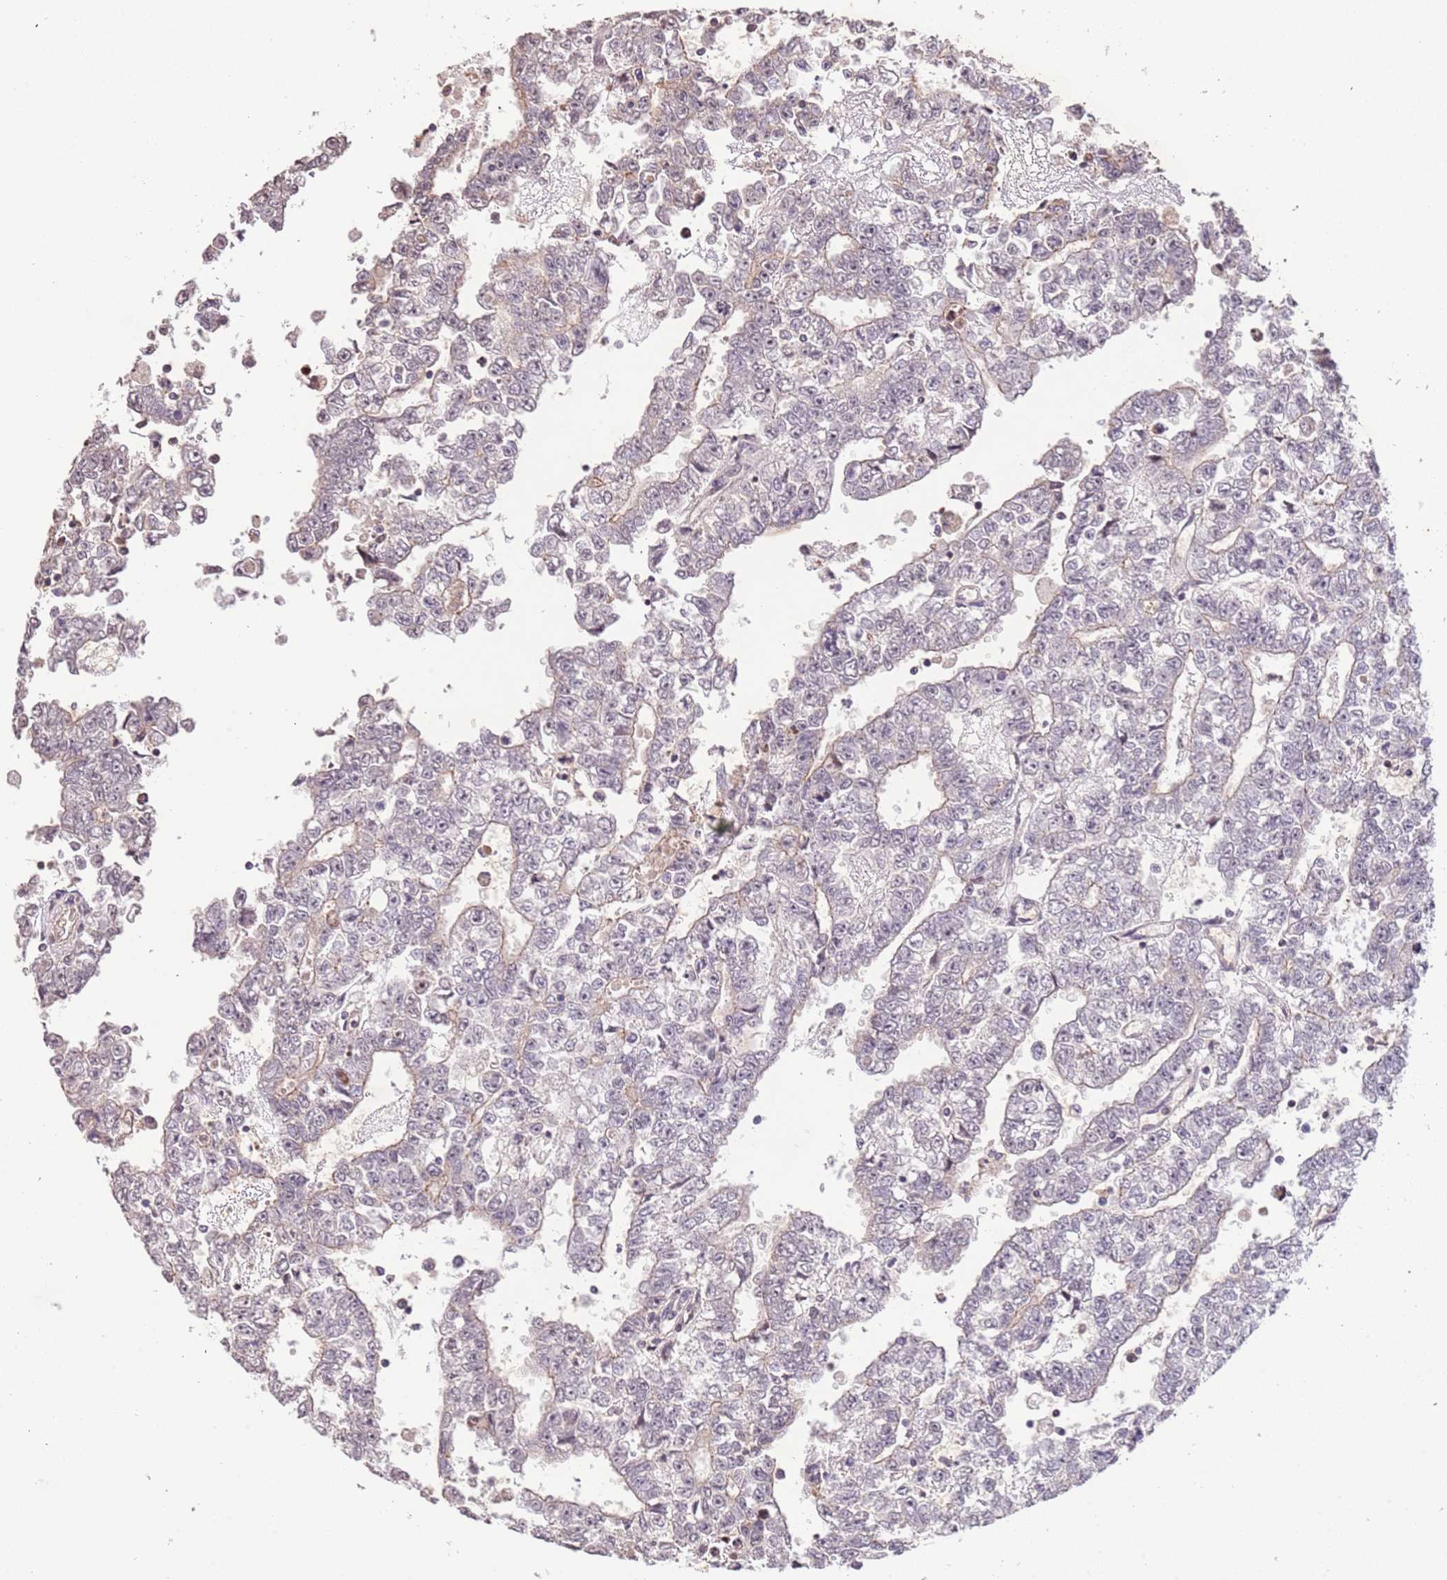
{"staining": {"intensity": "weak", "quantity": "<25%", "location": "cytoplasmic/membranous"}, "tissue": "testis cancer", "cell_type": "Tumor cells", "image_type": "cancer", "snomed": [{"axis": "morphology", "description": "Carcinoma, Embryonal, NOS"}, {"axis": "topography", "description": "Testis"}], "caption": "This is a micrograph of IHC staining of testis cancer (embryonal carcinoma), which shows no staining in tumor cells.", "gene": "SLC16A4", "patient": {"sex": "male", "age": 25}}